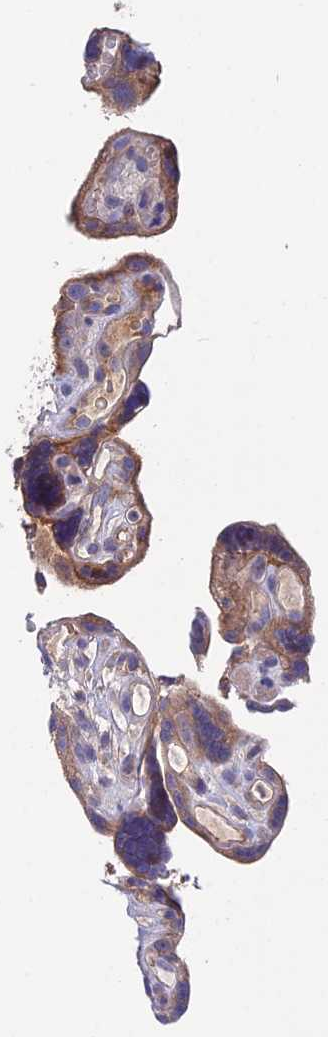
{"staining": {"intensity": "moderate", "quantity": "25%-75%", "location": "cytoplasmic/membranous"}, "tissue": "placenta", "cell_type": "Decidual cells", "image_type": "normal", "snomed": [{"axis": "morphology", "description": "Normal tissue, NOS"}, {"axis": "topography", "description": "Placenta"}], "caption": "Placenta stained with immunohistochemistry shows moderate cytoplasmic/membranous positivity in approximately 25%-75% of decidual cells. (Brightfield microscopy of DAB IHC at high magnification).", "gene": "CRACD", "patient": {"sex": "female", "age": 30}}